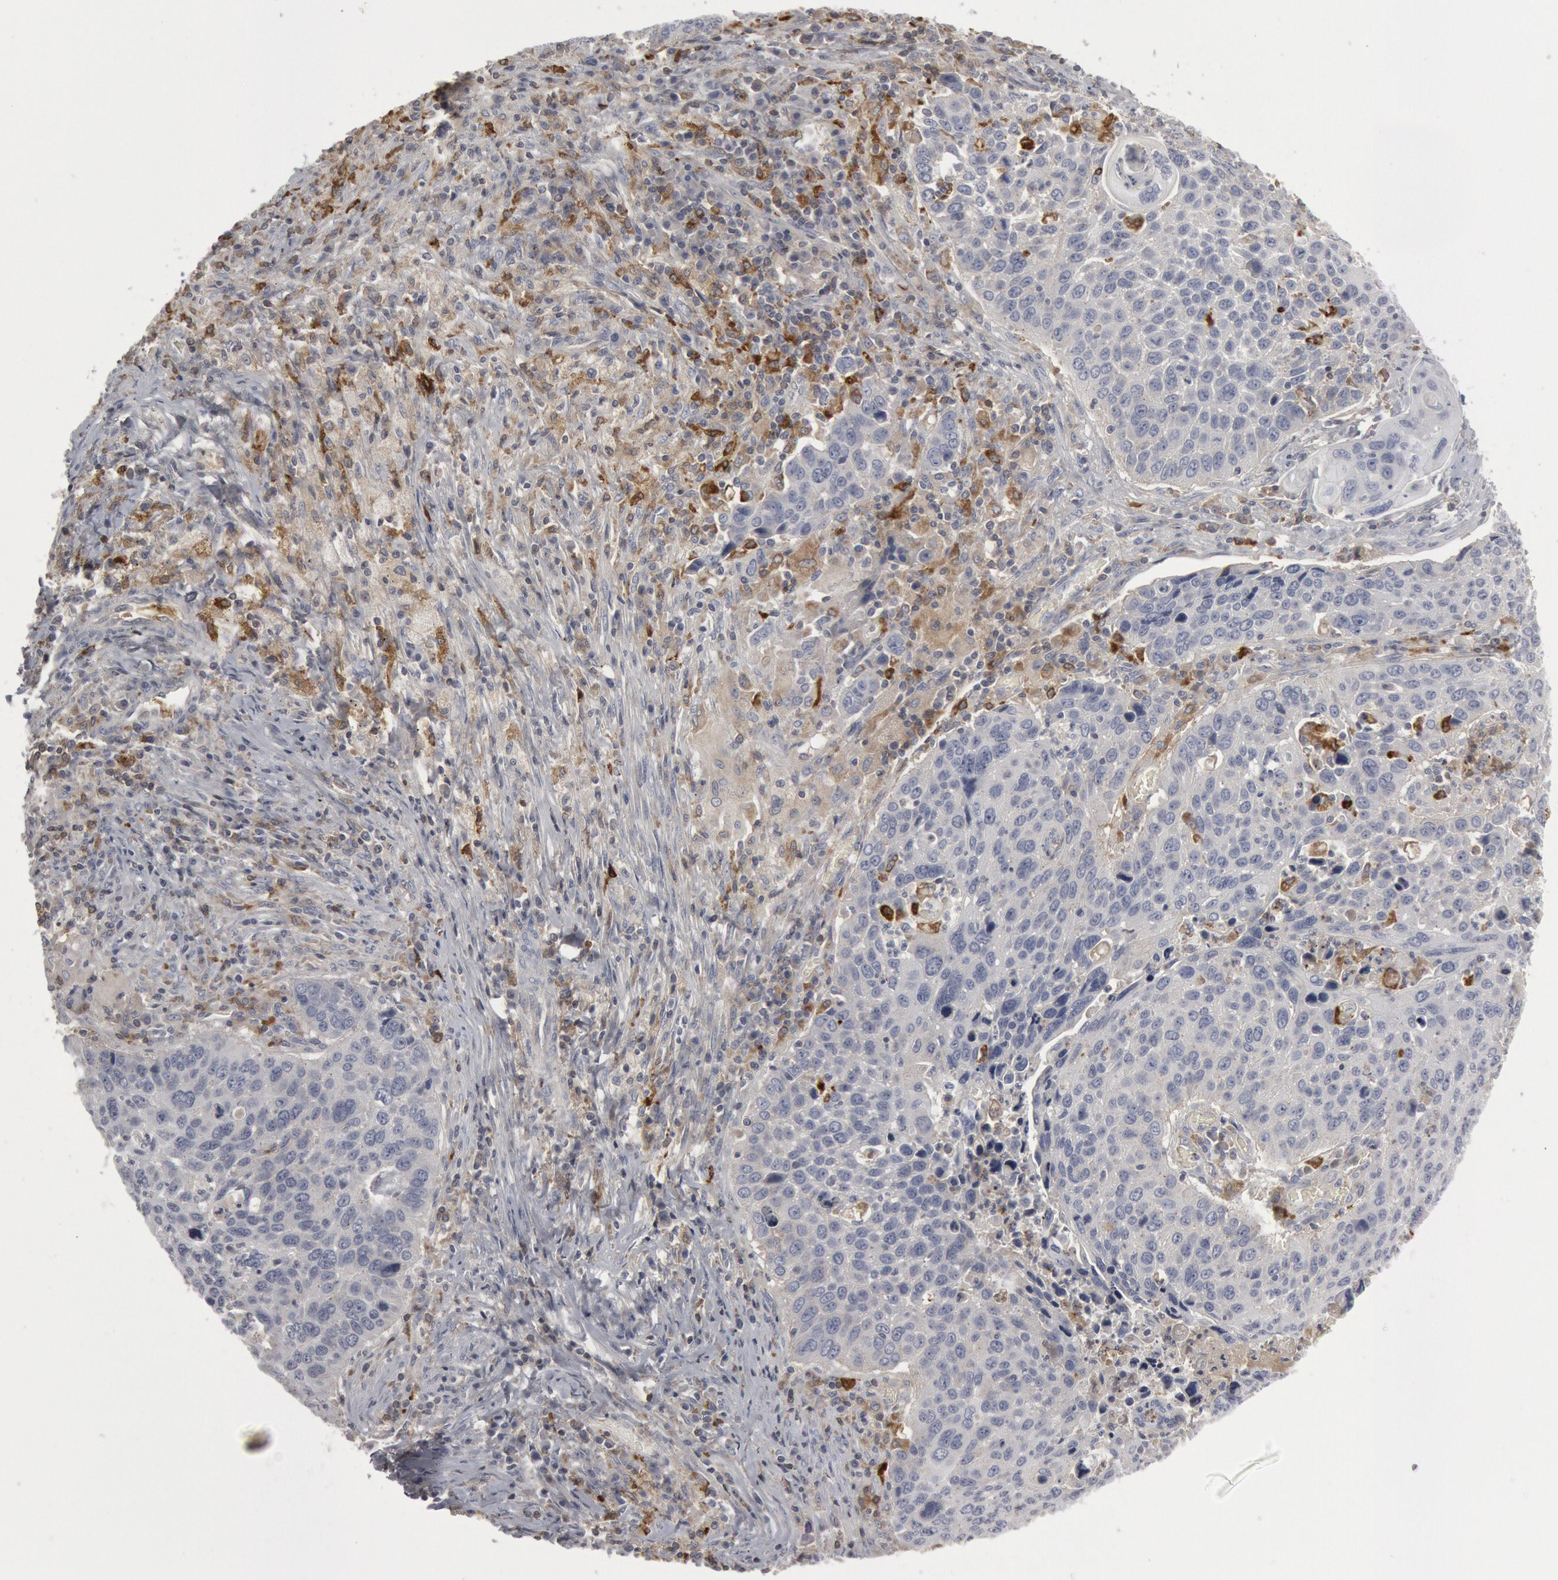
{"staining": {"intensity": "negative", "quantity": "none", "location": "none"}, "tissue": "lung cancer", "cell_type": "Tumor cells", "image_type": "cancer", "snomed": [{"axis": "morphology", "description": "Squamous cell carcinoma, NOS"}, {"axis": "topography", "description": "Lung"}], "caption": "Tumor cells show no significant expression in lung squamous cell carcinoma. The staining is performed using DAB brown chromogen with nuclei counter-stained in using hematoxylin.", "gene": "C1QC", "patient": {"sex": "male", "age": 68}}